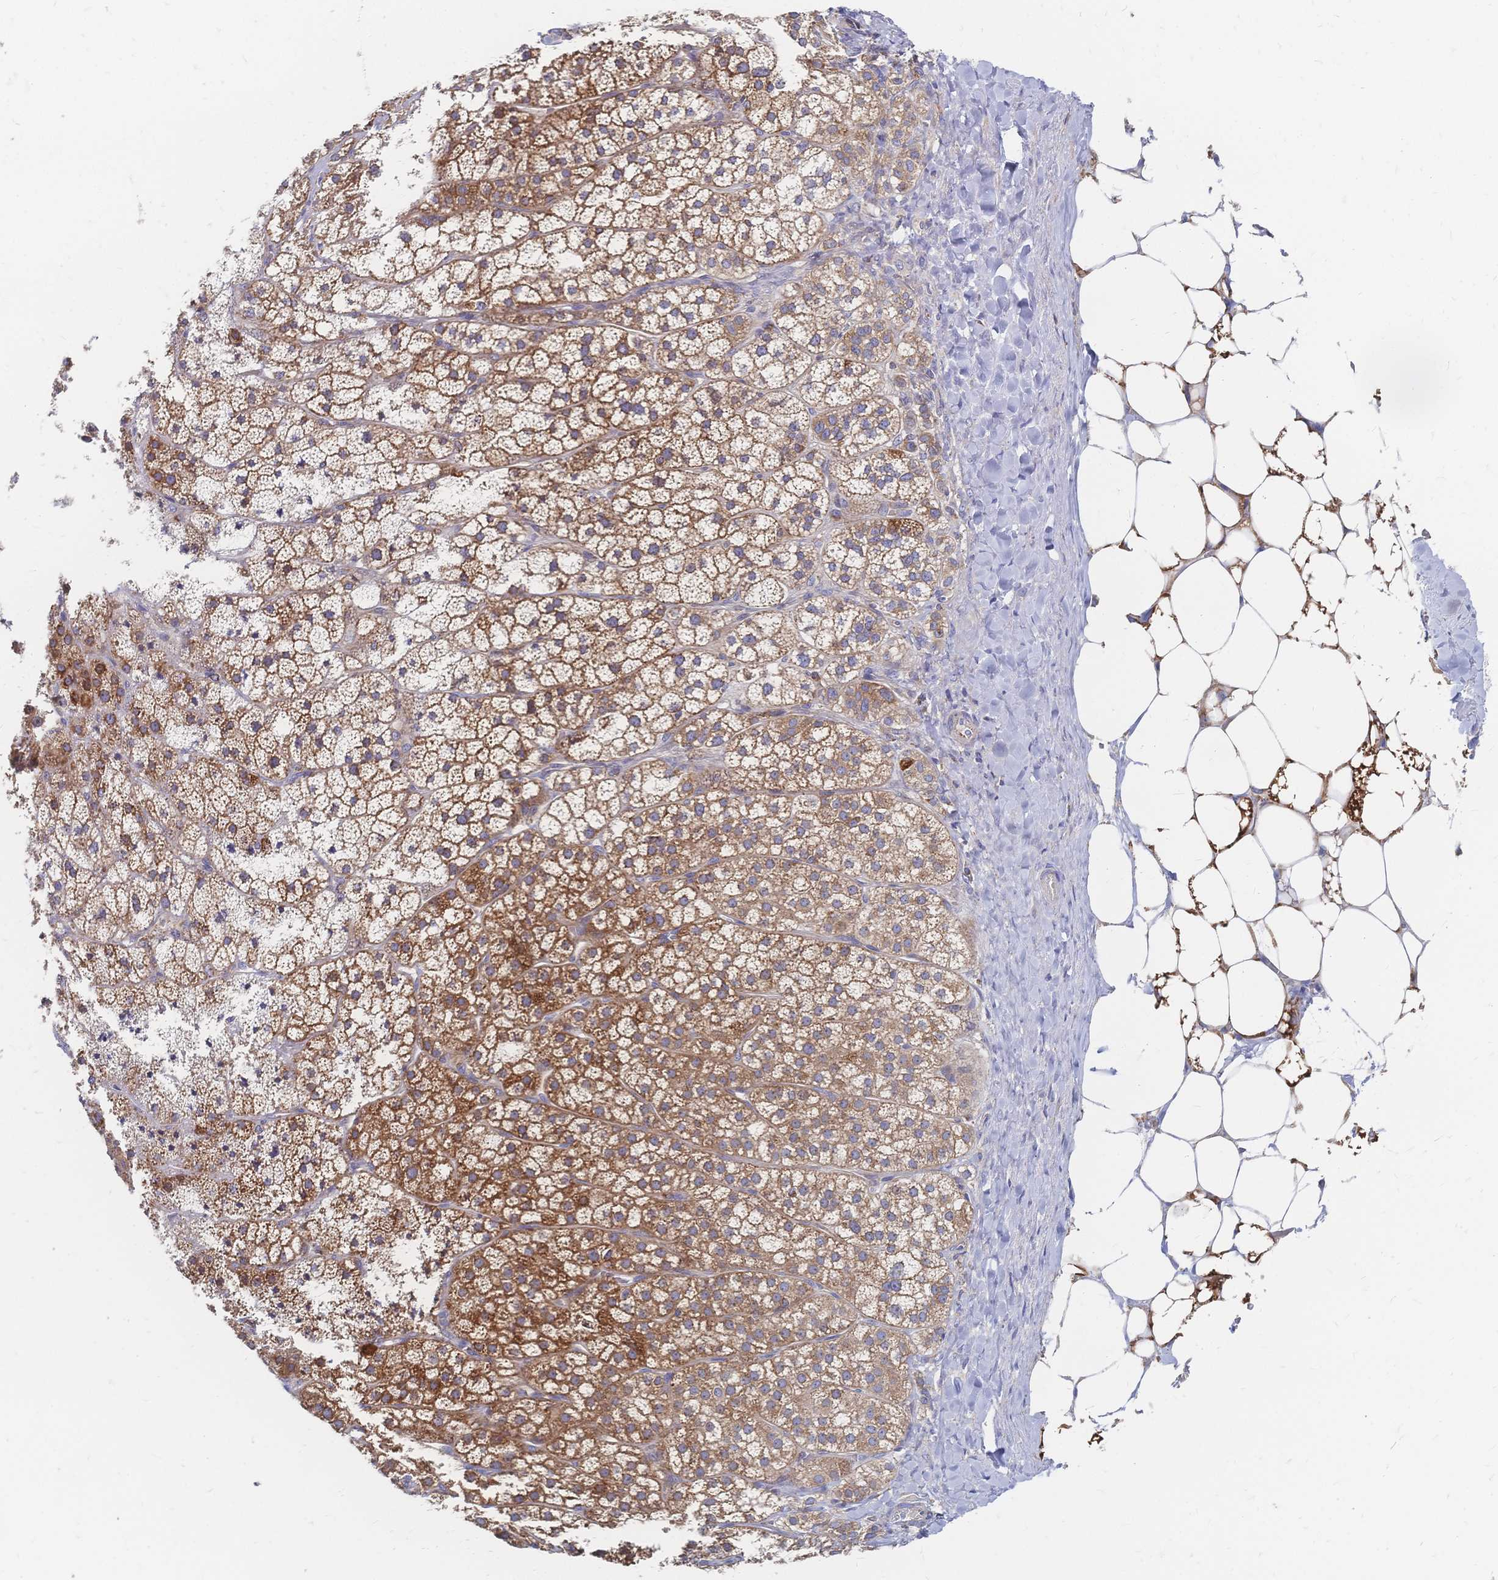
{"staining": {"intensity": "moderate", "quantity": ">75%", "location": "cytoplasmic/membranous"}, "tissue": "adrenal gland", "cell_type": "Glandular cells", "image_type": "normal", "snomed": [{"axis": "morphology", "description": "Normal tissue, NOS"}, {"axis": "topography", "description": "Adrenal gland"}], "caption": "Adrenal gland stained with a protein marker shows moderate staining in glandular cells.", "gene": "SORBS1", "patient": {"sex": "male", "age": 53}}